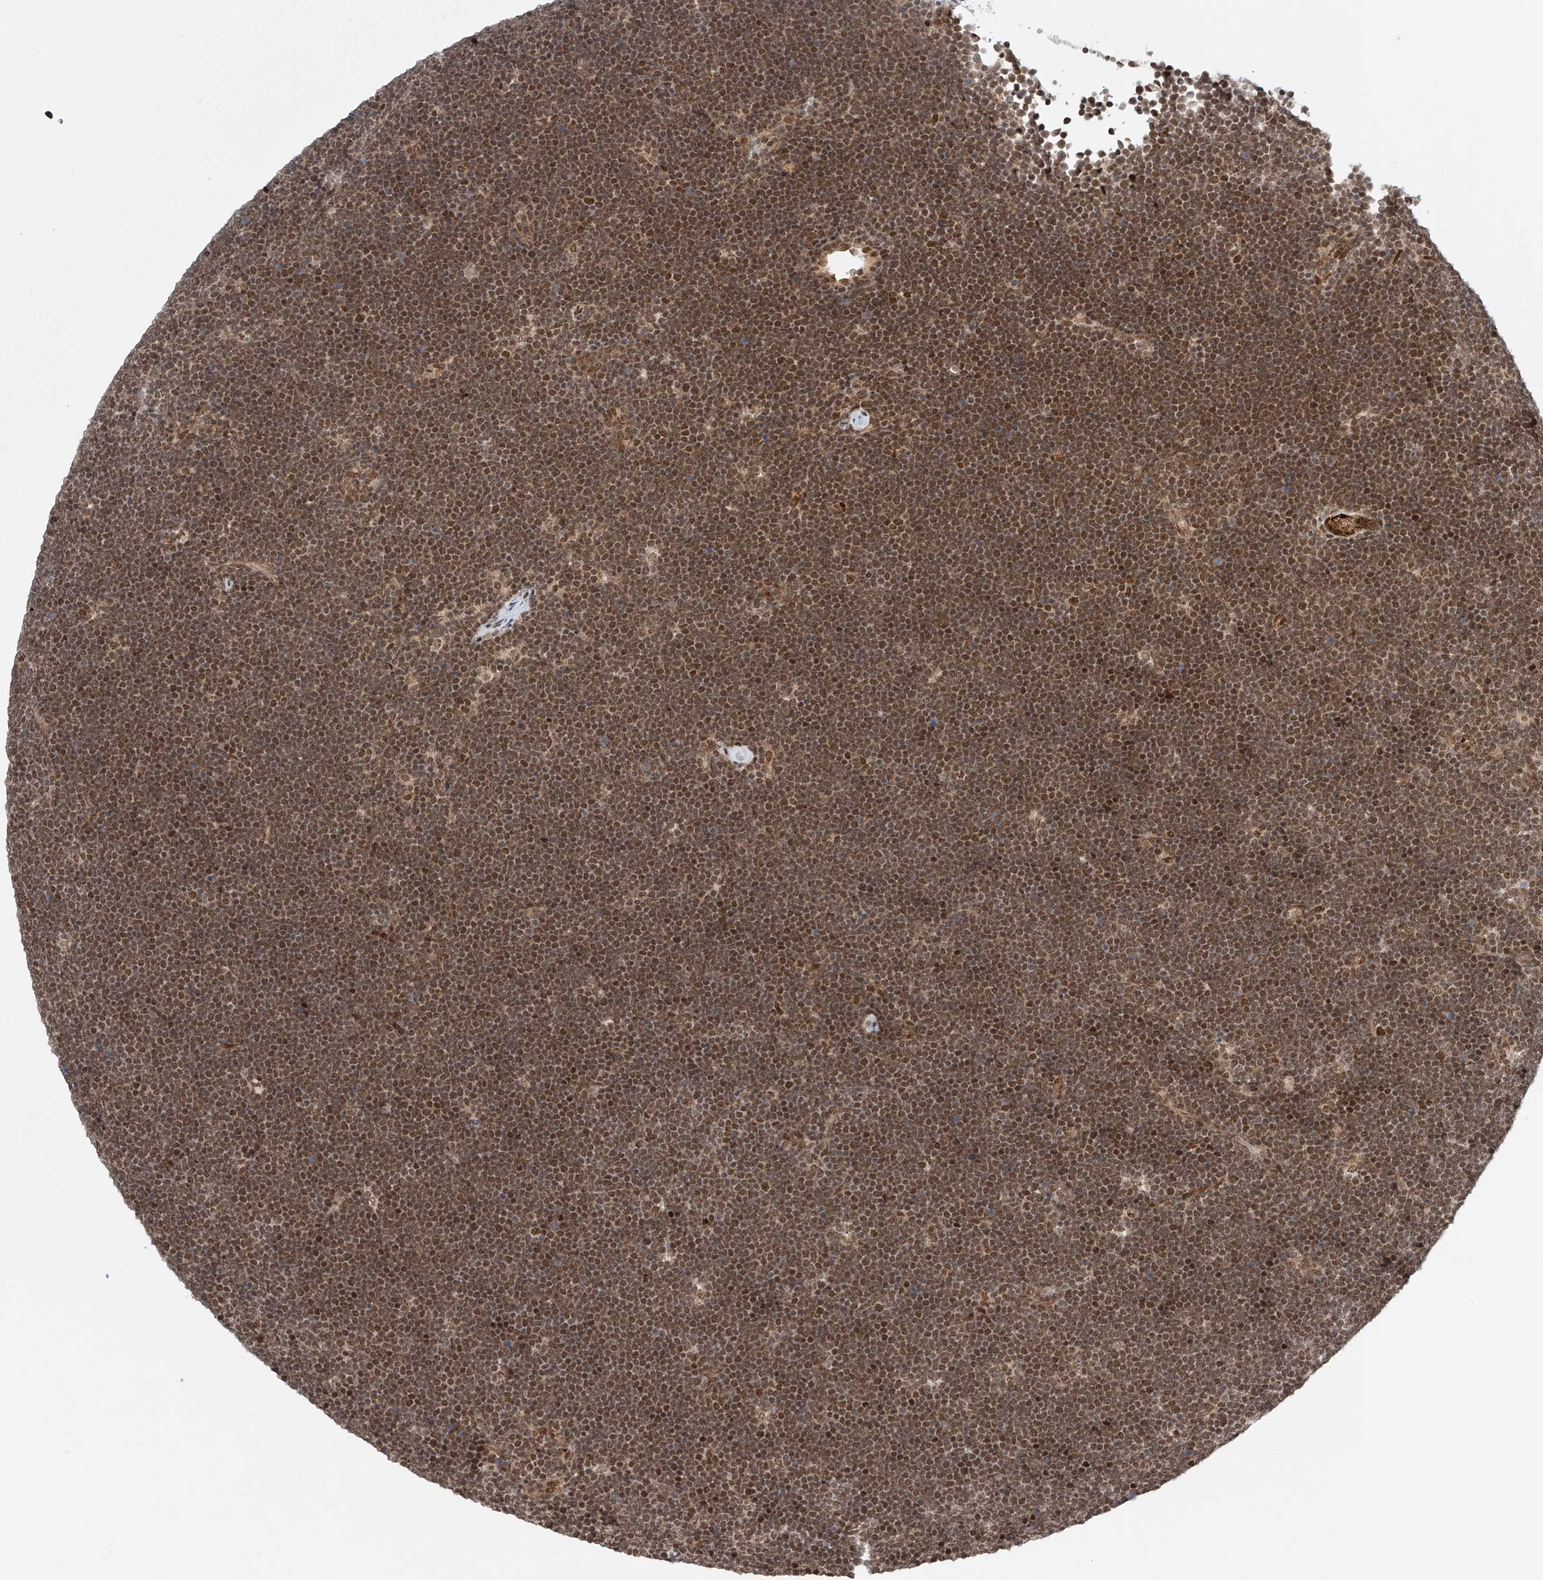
{"staining": {"intensity": "moderate", "quantity": ">75%", "location": "nuclear"}, "tissue": "lymphoma", "cell_type": "Tumor cells", "image_type": "cancer", "snomed": [{"axis": "morphology", "description": "Malignant lymphoma, non-Hodgkin's type, High grade"}, {"axis": "topography", "description": "Lymph node"}], "caption": "High-power microscopy captured an immunohistochemistry image of lymphoma, revealing moderate nuclear positivity in approximately >75% of tumor cells.", "gene": "ZNF470", "patient": {"sex": "male", "age": 13}}